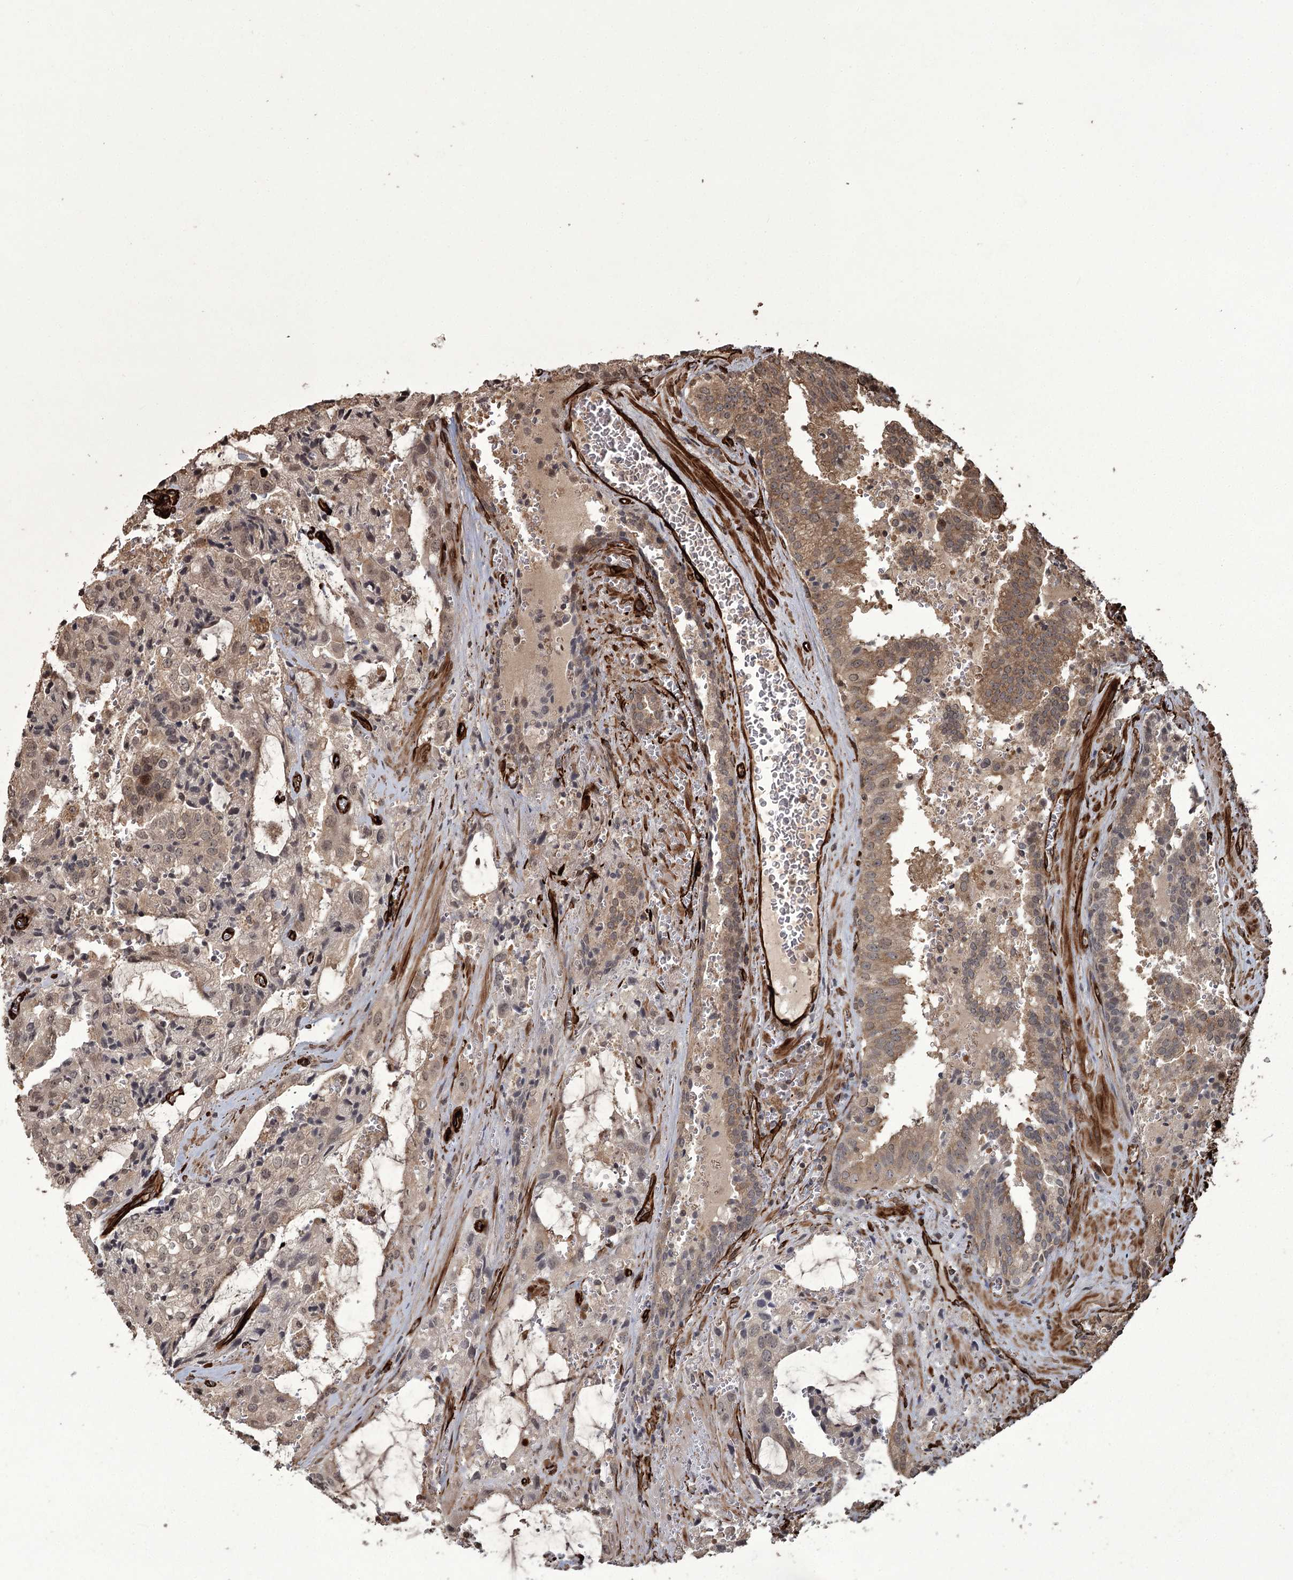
{"staining": {"intensity": "moderate", "quantity": ">75%", "location": "cytoplasmic/membranous"}, "tissue": "prostate cancer", "cell_type": "Tumor cells", "image_type": "cancer", "snomed": [{"axis": "morphology", "description": "Adenocarcinoma, High grade"}, {"axis": "topography", "description": "Prostate"}], "caption": "Immunohistochemical staining of human prostate cancer (high-grade adenocarcinoma) demonstrates medium levels of moderate cytoplasmic/membranous expression in approximately >75% of tumor cells.", "gene": "RPAP3", "patient": {"sex": "male", "age": 68}}